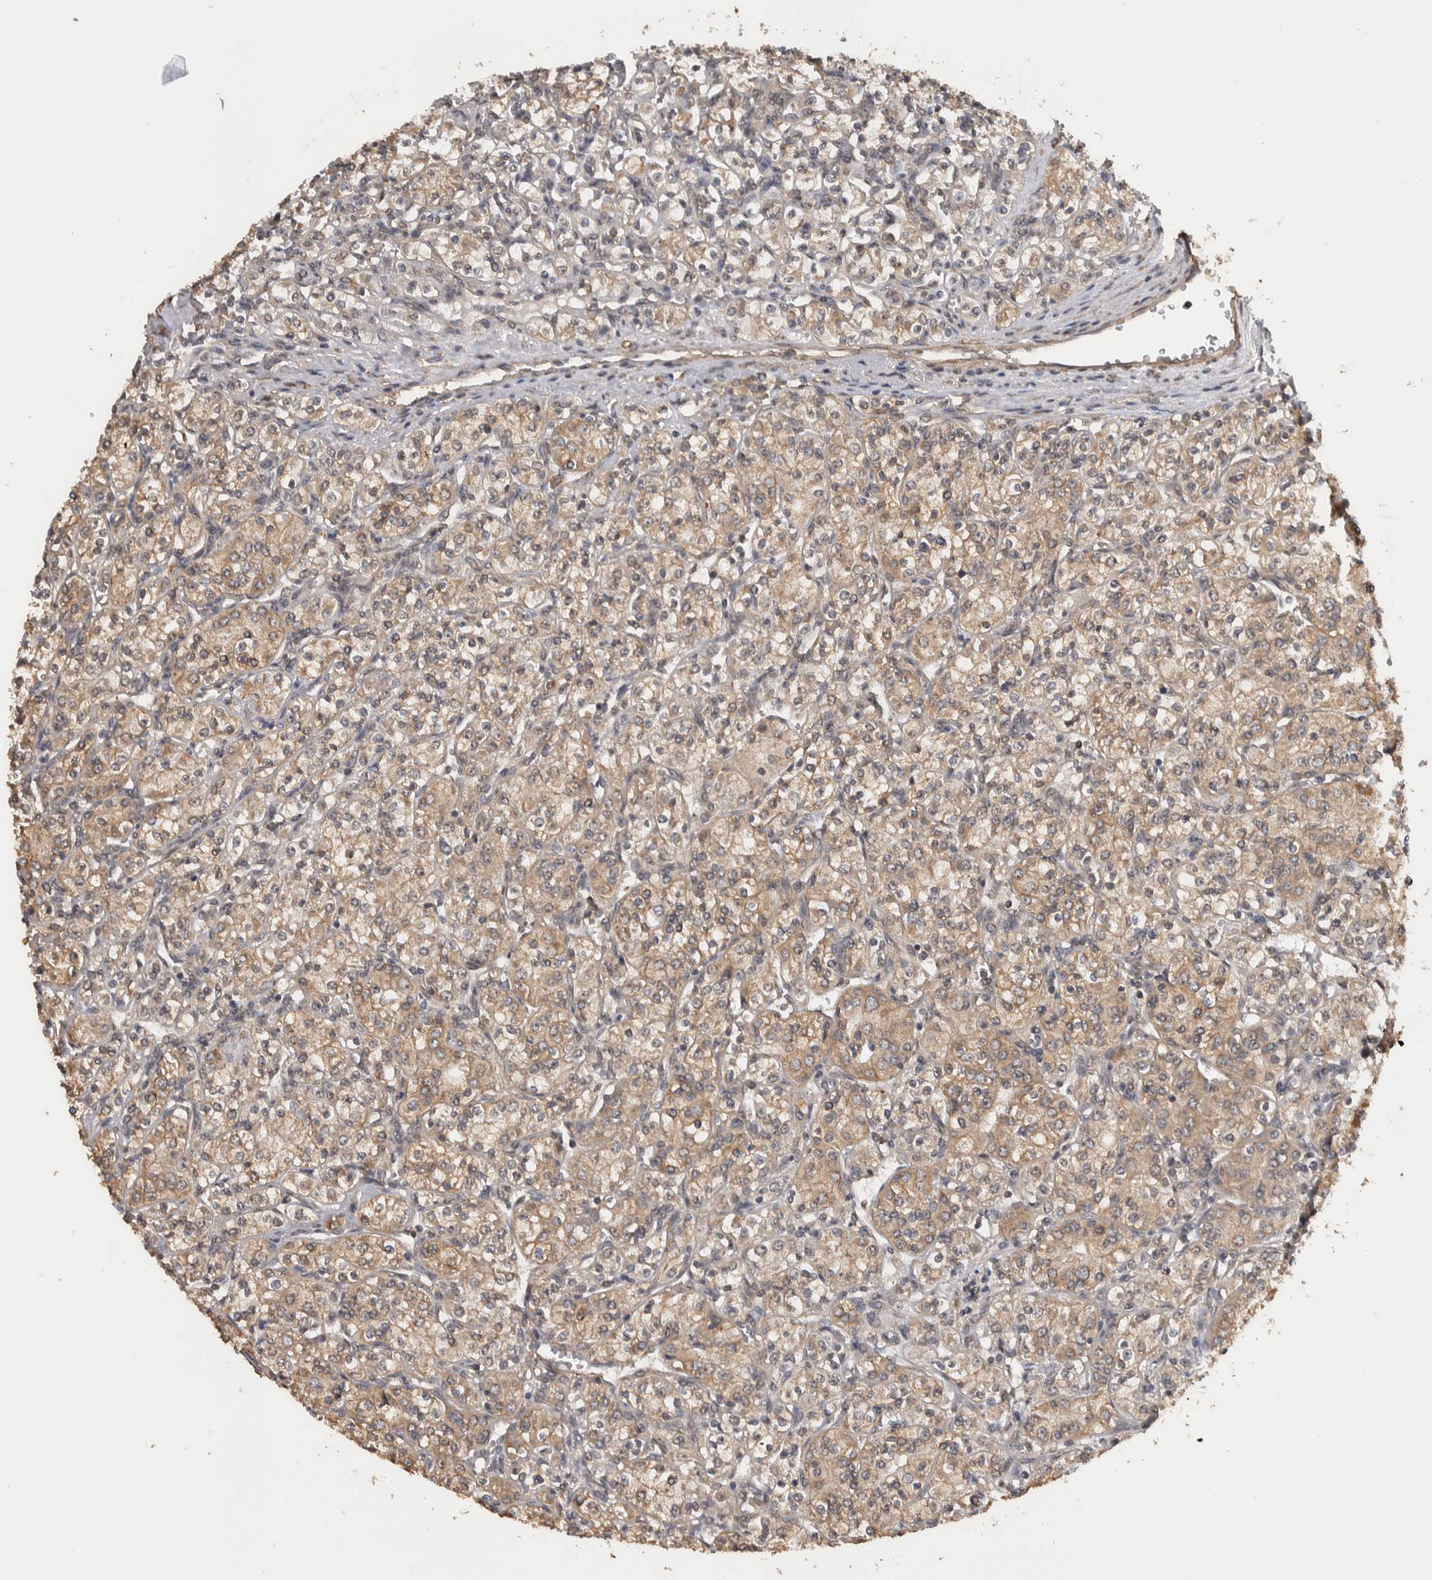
{"staining": {"intensity": "moderate", "quantity": ">75%", "location": "cytoplasmic/membranous"}, "tissue": "renal cancer", "cell_type": "Tumor cells", "image_type": "cancer", "snomed": [{"axis": "morphology", "description": "Adenocarcinoma, NOS"}, {"axis": "topography", "description": "Kidney"}], "caption": "IHC (DAB (3,3'-diaminobenzidine)) staining of renal cancer (adenocarcinoma) displays moderate cytoplasmic/membranous protein expression in about >75% of tumor cells. Using DAB (3,3'-diaminobenzidine) (brown) and hematoxylin (blue) stains, captured at high magnification using brightfield microscopy.", "gene": "DVL2", "patient": {"sex": "male", "age": 77}}